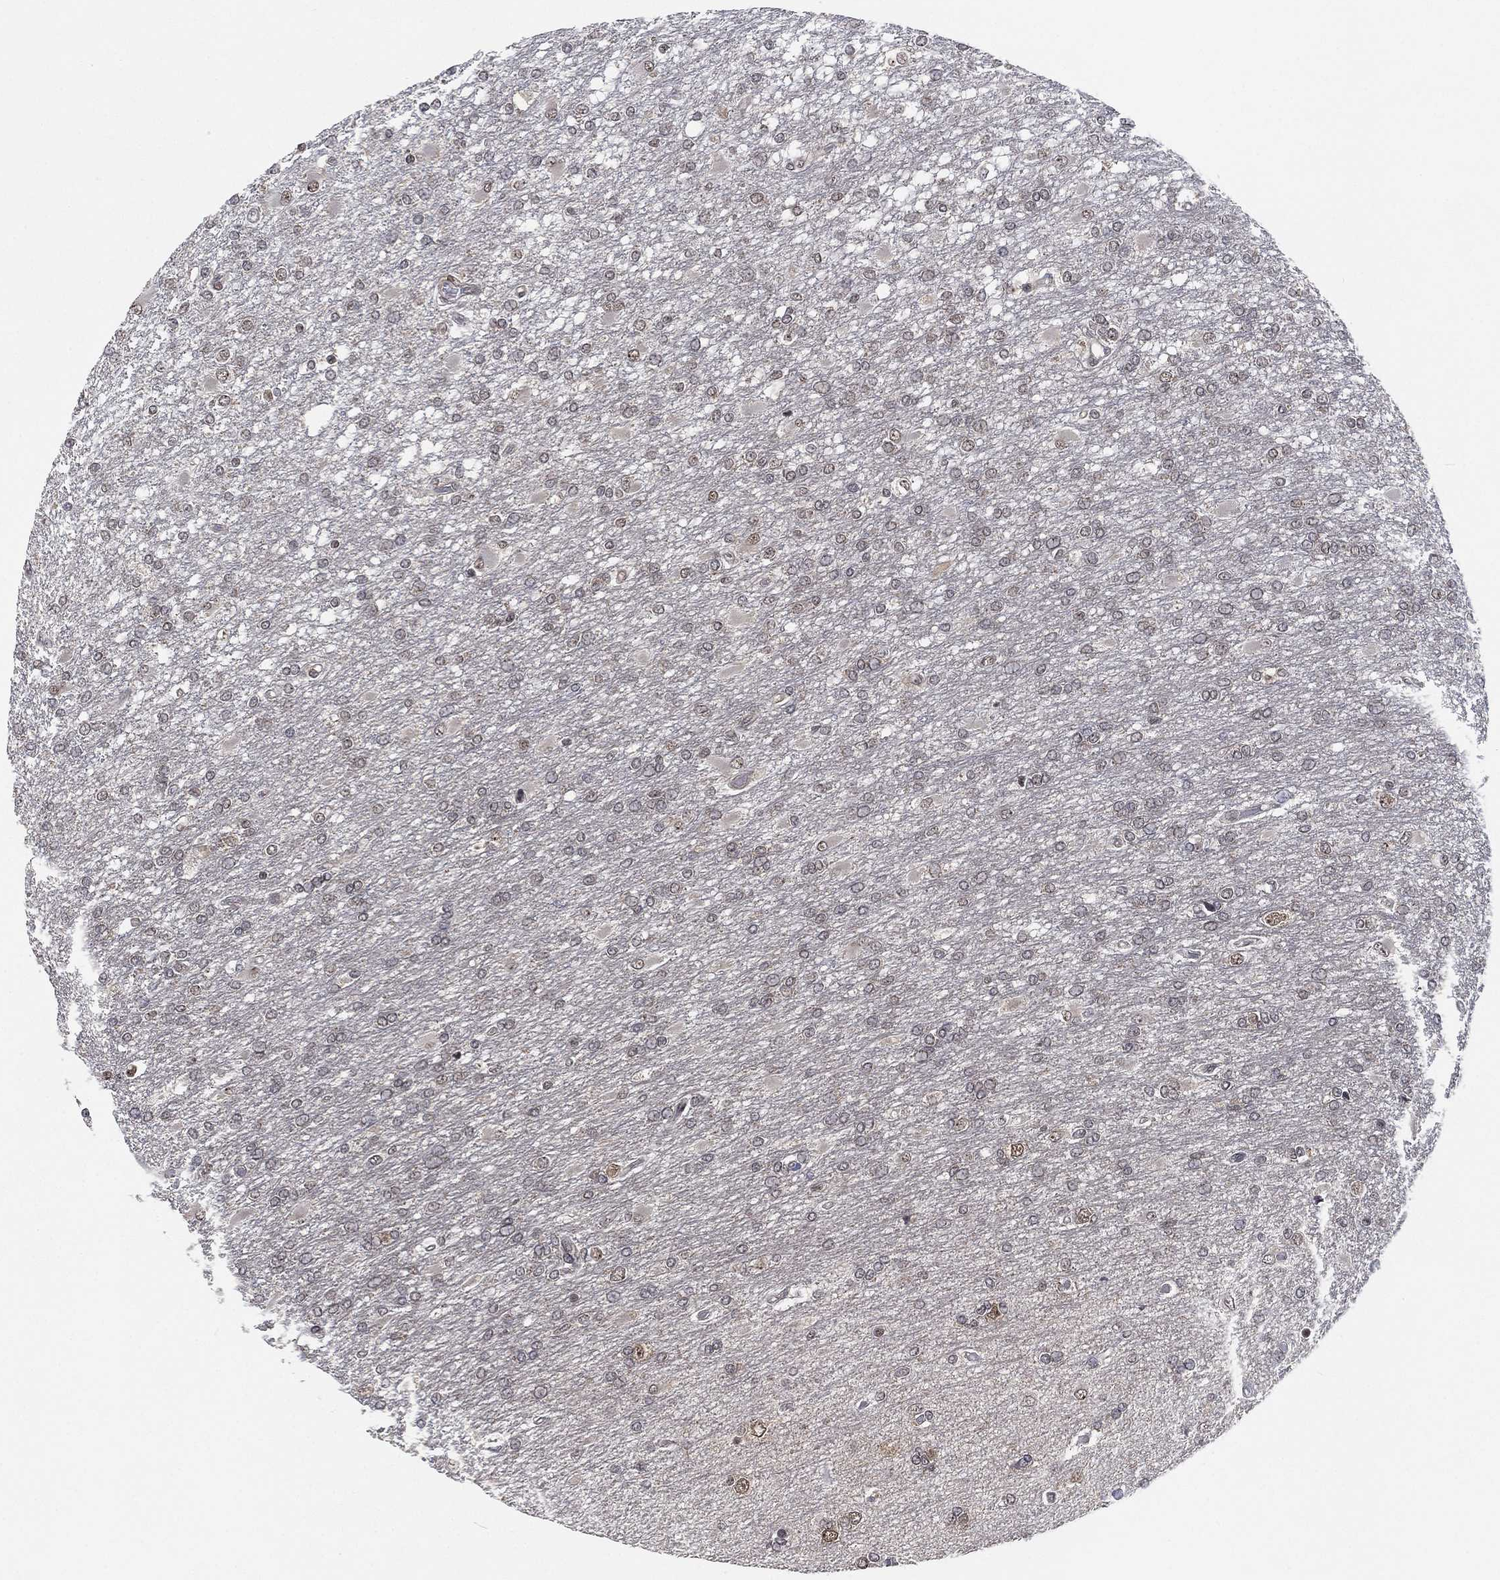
{"staining": {"intensity": "negative", "quantity": "none", "location": "none"}, "tissue": "glioma", "cell_type": "Tumor cells", "image_type": "cancer", "snomed": [{"axis": "morphology", "description": "Glioma, malignant, High grade"}, {"axis": "topography", "description": "Cerebral cortex"}], "caption": "IHC image of neoplastic tissue: human malignant high-grade glioma stained with DAB (3,3'-diaminobenzidine) shows no significant protein expression in tumor cells.", "gene": "WDR26", "patient": {"sex": "male", "age": 79}}